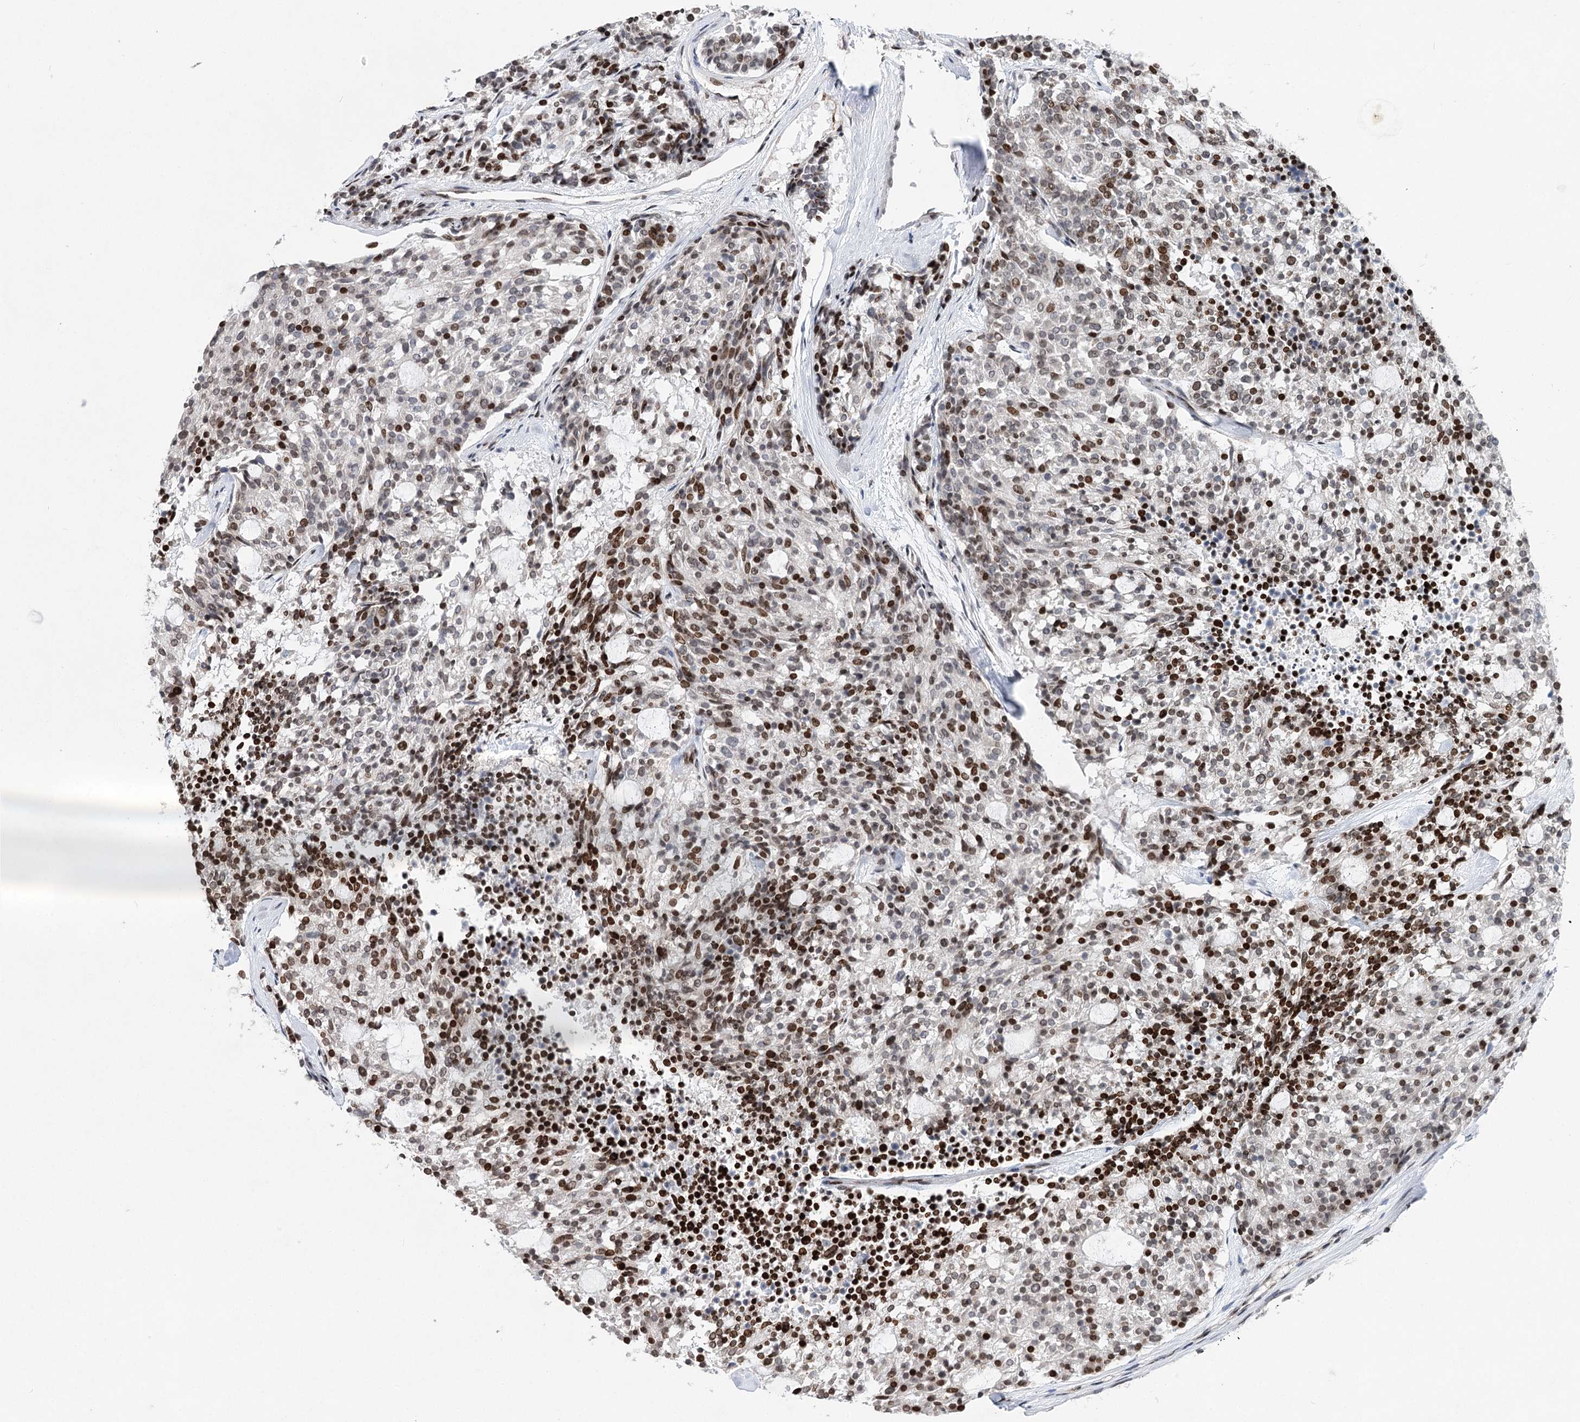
{"staining": {"intensity": "moderate", "quantity": "<25%", "location": "nuclear"}, "tissue": "carcinoid", "cell_type": "Tumor cells", "image_type": "cancer", "snomed": [{"axis": "morphology", "description": "Carcinoid, malignant, NOS"}, {"axis": "topography", "description": "Pancreas"}], "caption": "The micrograph exhibits a brown stain indicating the presence of a protein in the nuclear of tumor cells in carcinoid.", "gene": "FRMD4A", "patient": {"sex": "female", "age": 54}}